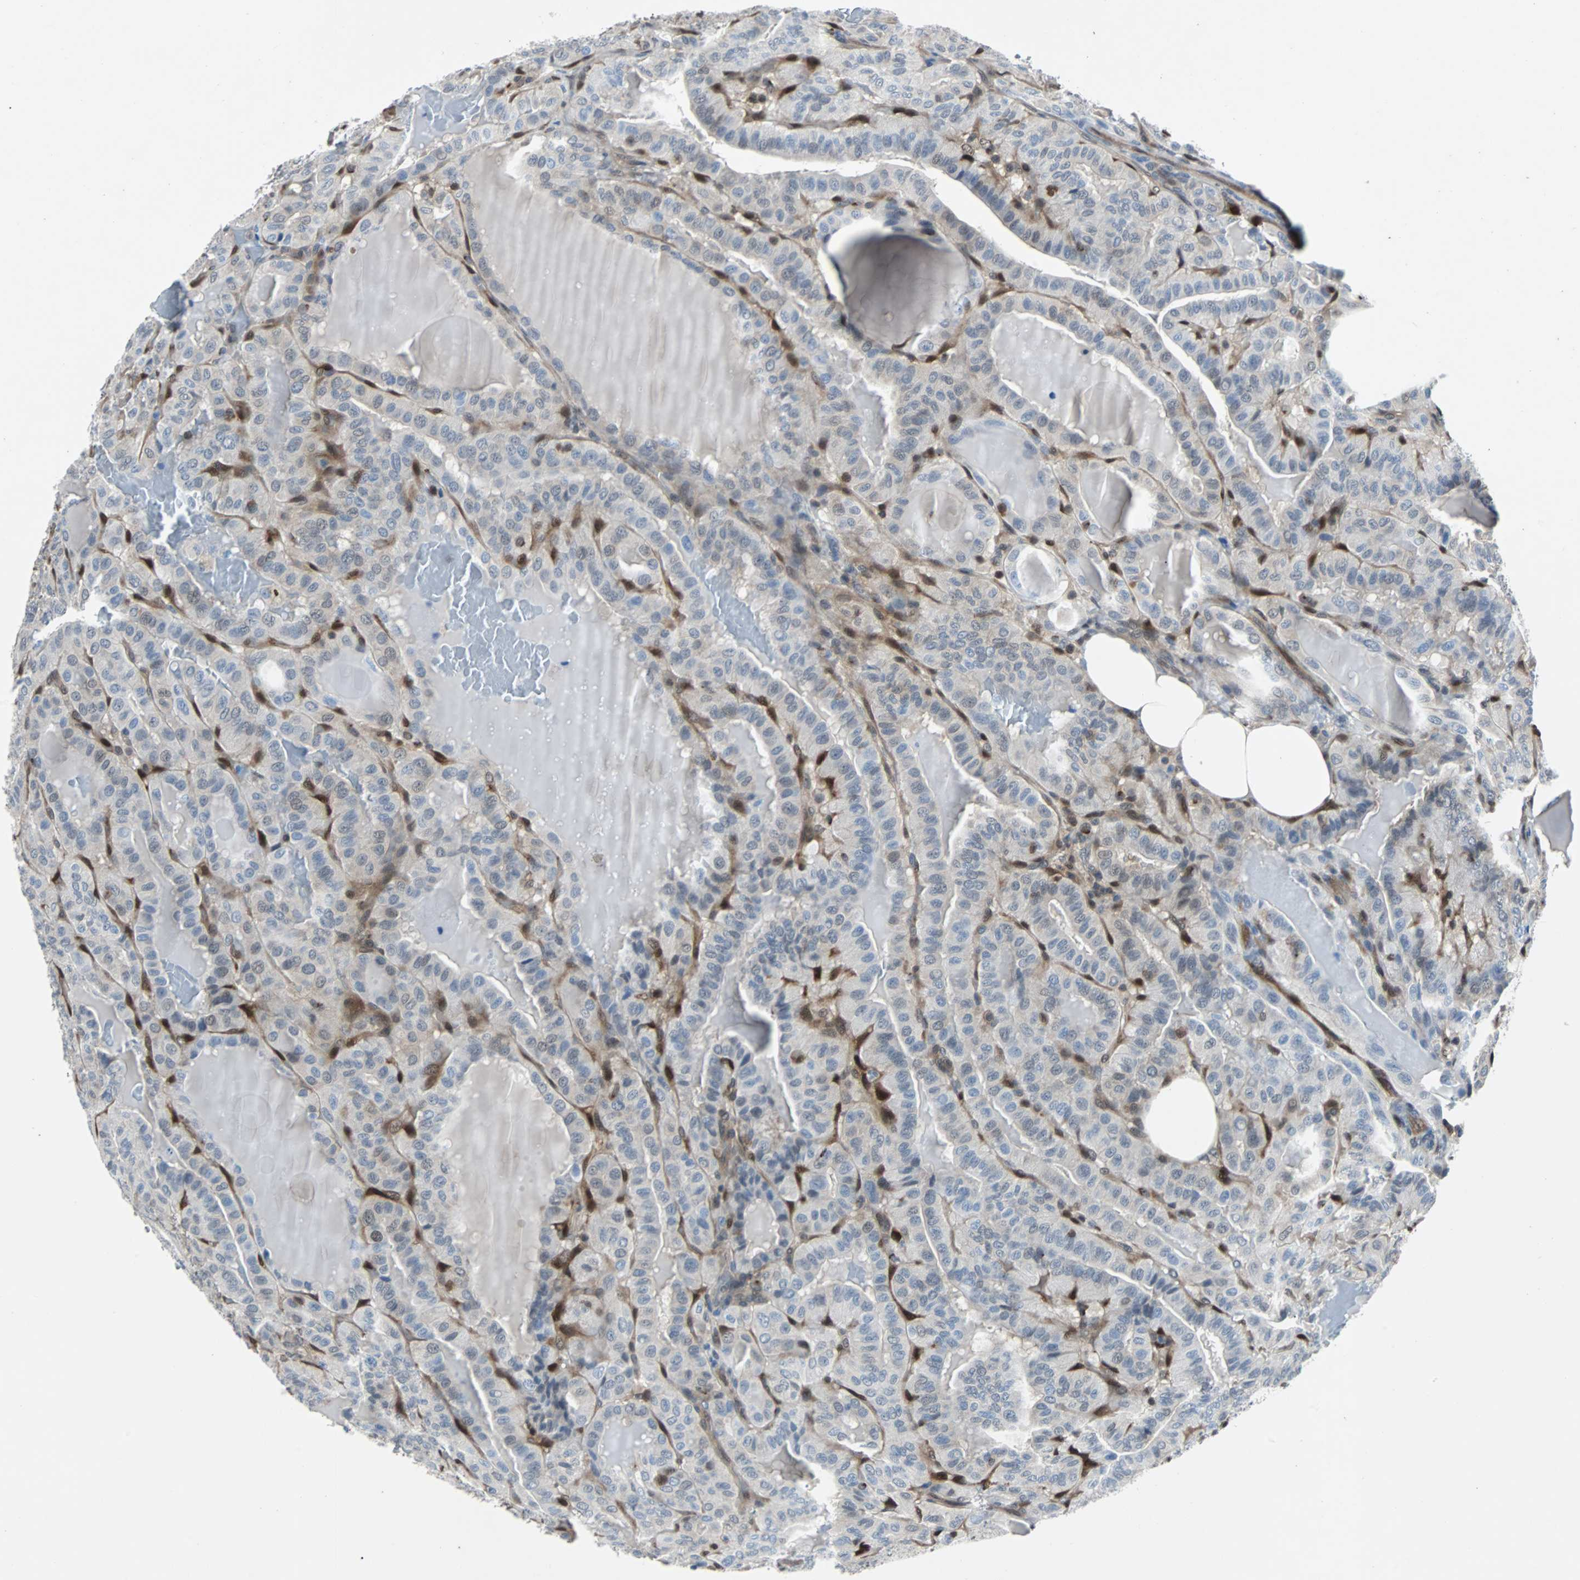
{"staining": {"intensity": "weak", "quantity": "<25%", "location": "cytoplasmic/membranous,nuclear"}, "tissue": "thyroid cancer", "cell_type": "Tumor cells", "image_type": "cancer", "snomed": [{"axis": "morphology", "description": "Papillary adenocarcinoma, NOS"}, {"axis": "topography", "description": "Thyroid gland"}], "caption": "The image shows no significant expression in tumor cells of thyroid papillary adenocarcinoma.", "gene": "MAP2K6", "patient": {"sex": "male", "age": 77}}